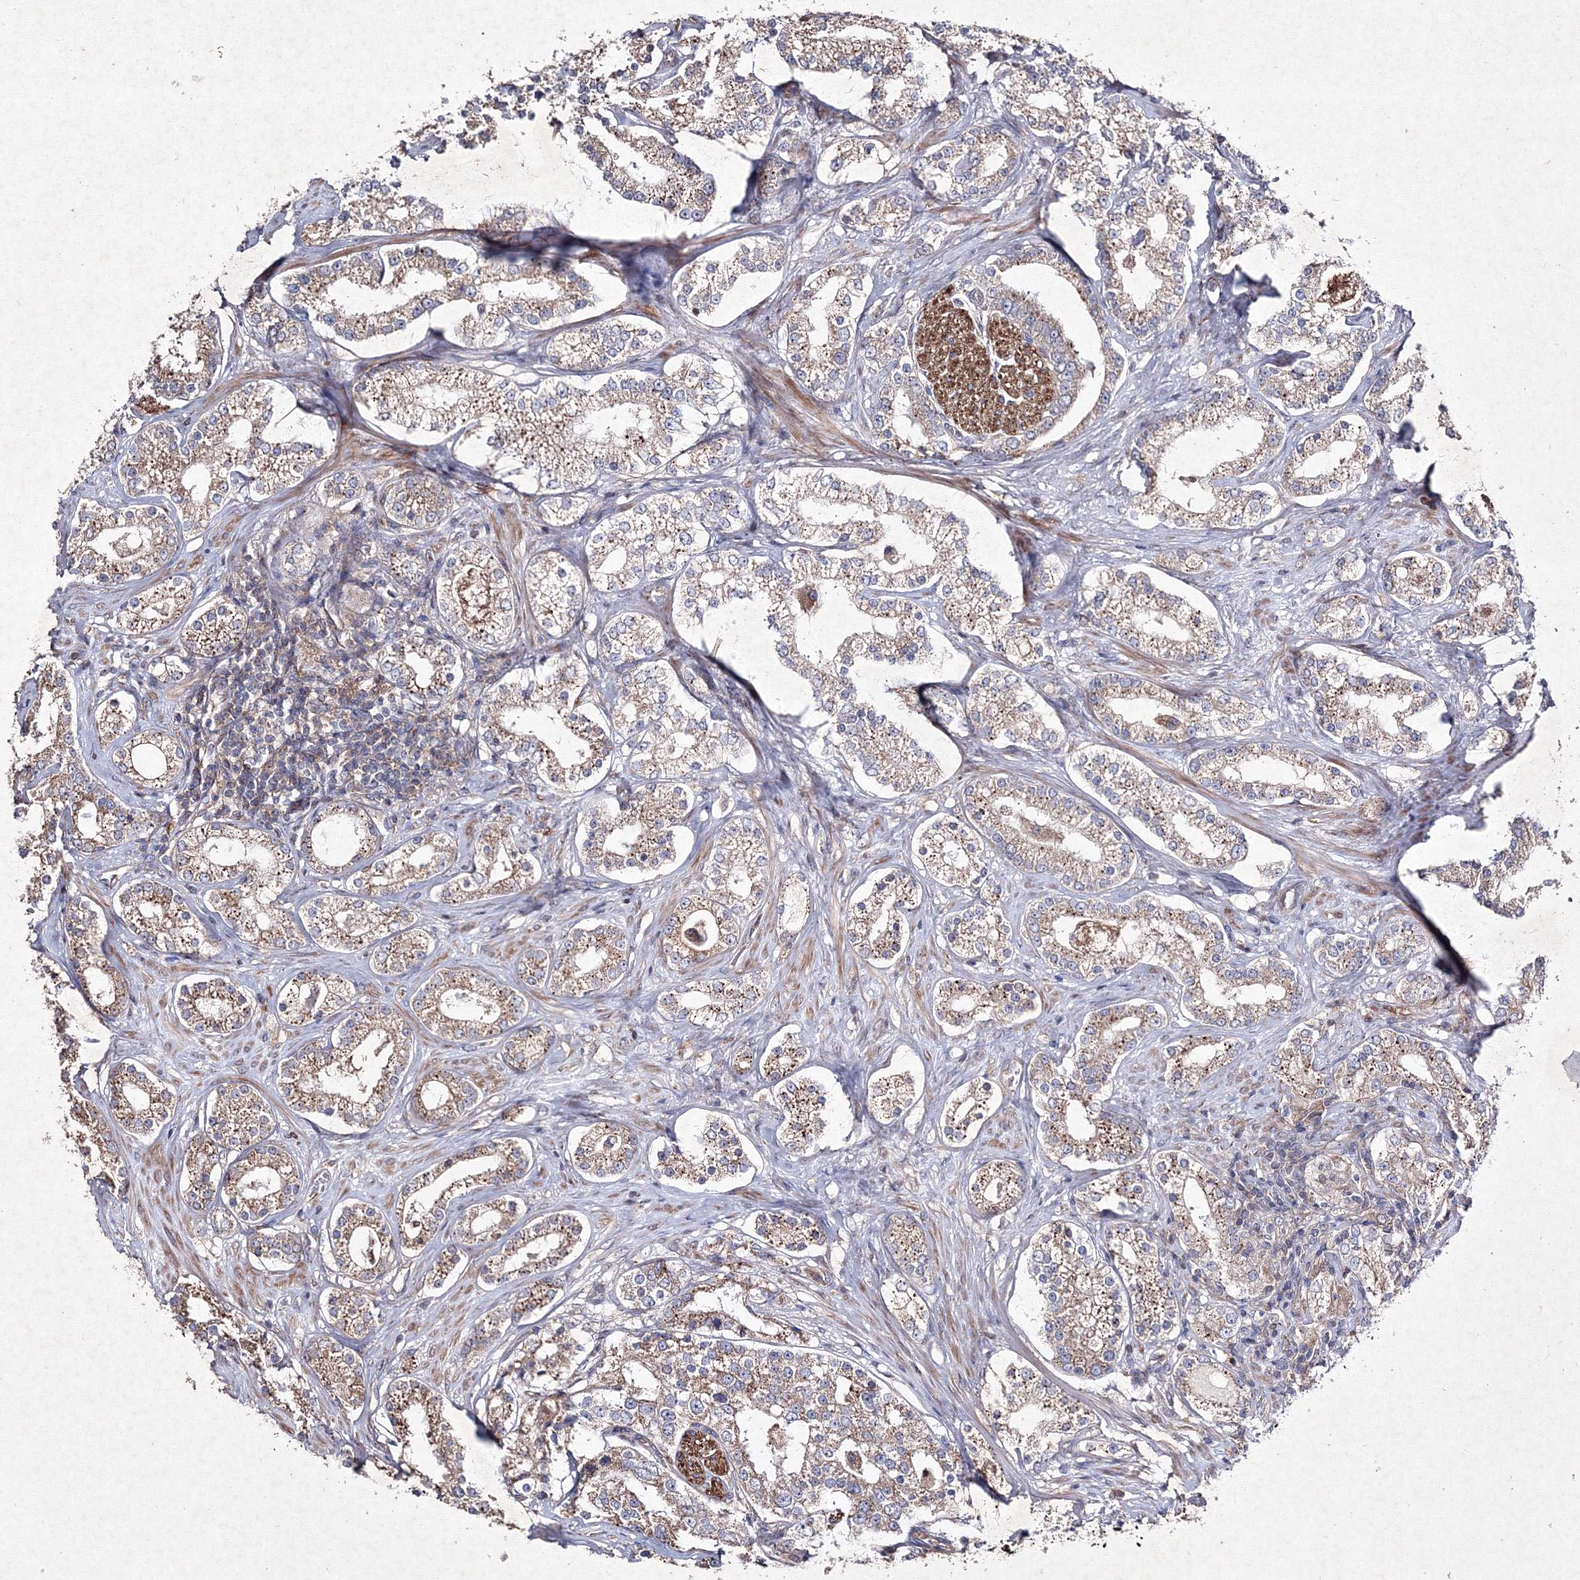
{"staining": {"intensity": "moderate", "quantity": ">75%", "location": "cytoplasmic/membranous"}, "tissue": "prostate cancer", "cell_type": "Tumor cells", "image_type": "cancer", "snomed": [{"axis": "morphology", "description": "Normal tissue, NOS"}, {"axis": "morphology", "description": "Adenocarcinoma, High grade"}, {"axis": "topography", "description": "Prostate"}], "caption": "An image of human high-grade adenocarcinoma (prostate) stained for a protein exhibits moderate cytoplasmic/membranous brown staining in tumor cells.", "gene": "GFM1", "patient": {"sex": "male", "age": 83}}